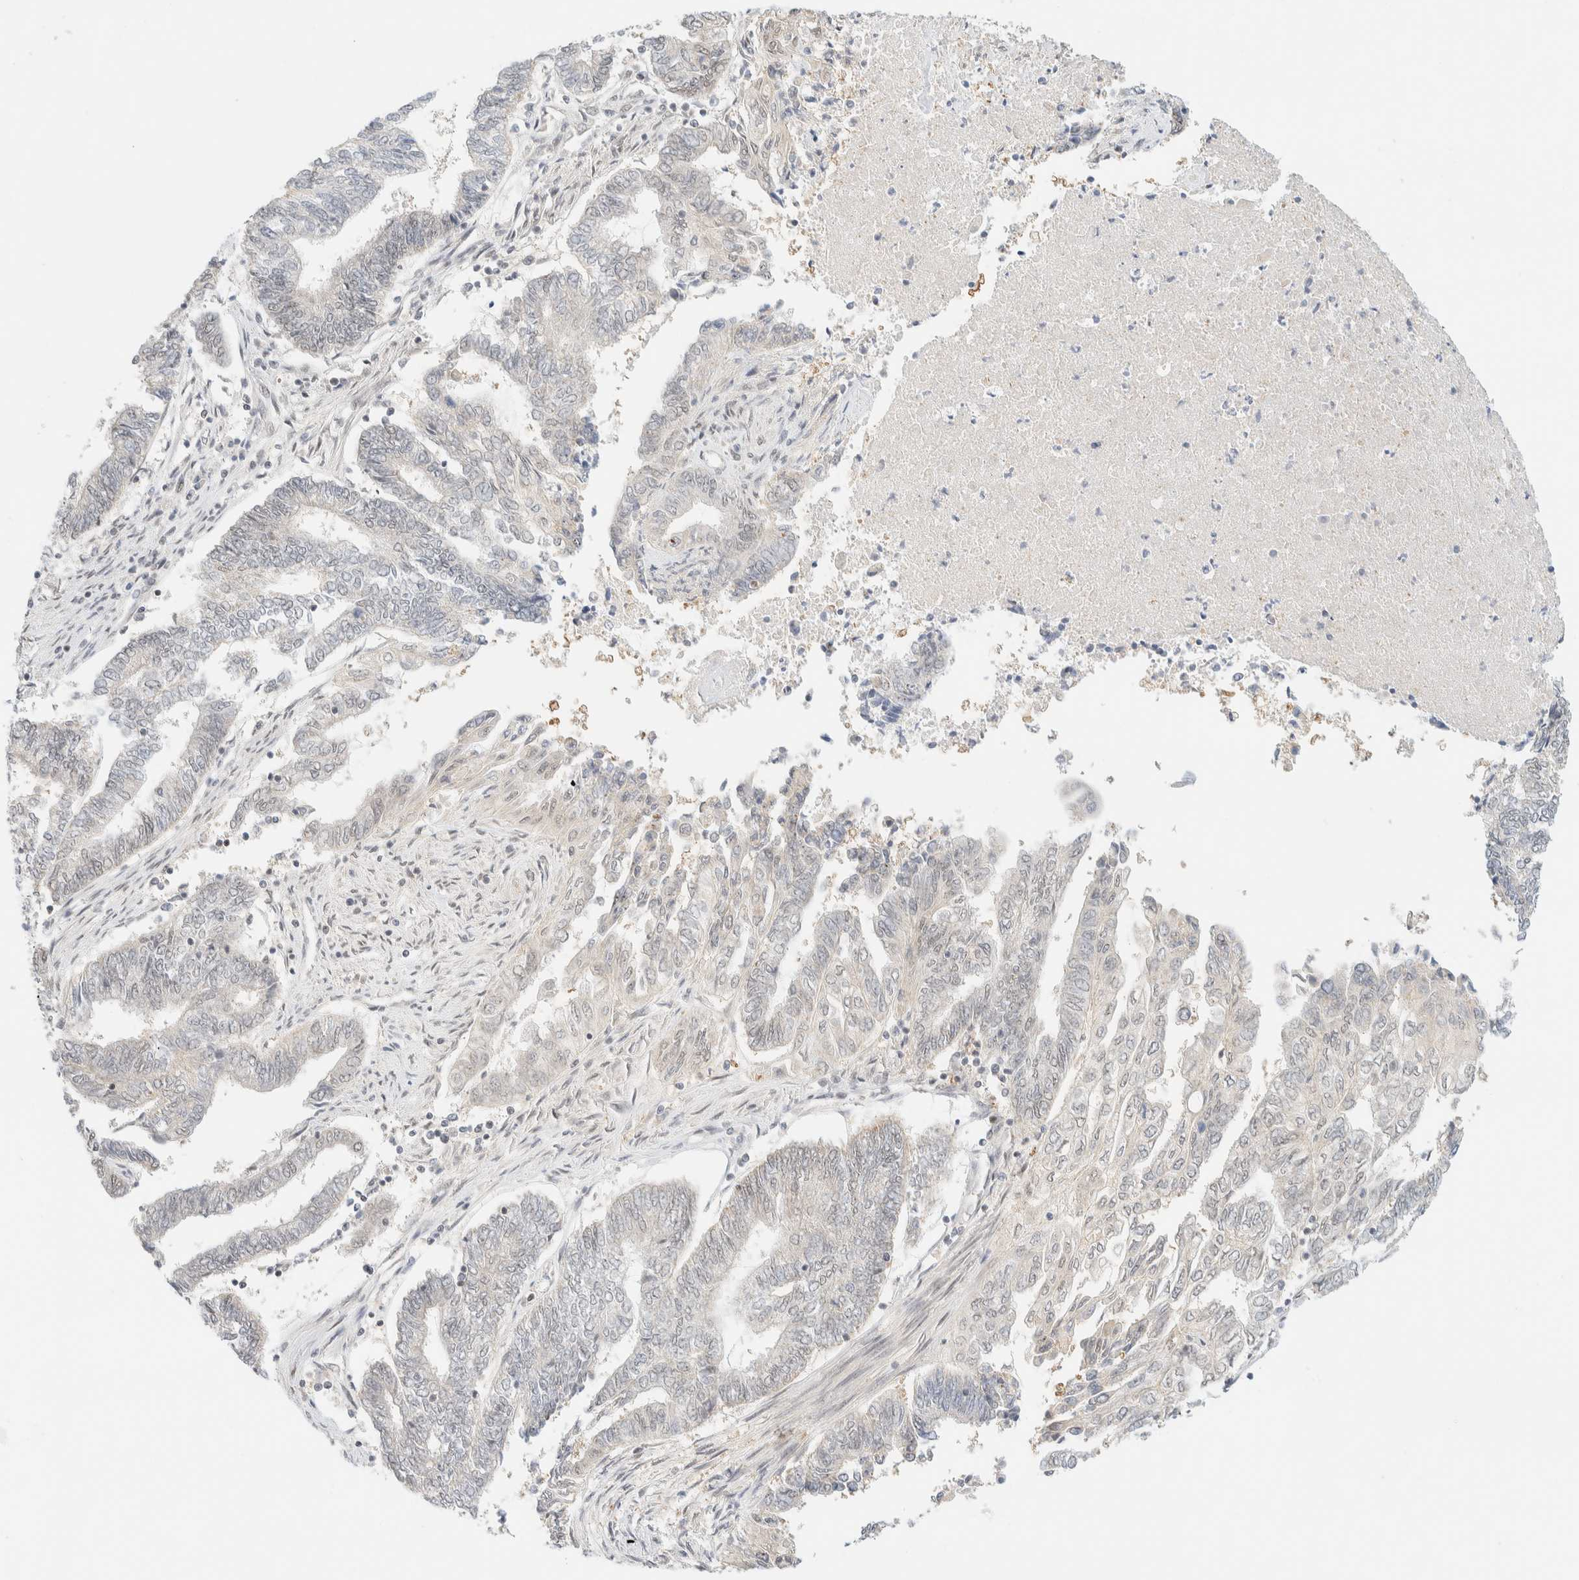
{"staining": {"intensity": "negative", "quantity": "none", "location": "none"}, "tissue": "endometrial cancer", "cell_type": "Tumor cells", "image_type": "cancer", "snomed": [{"axis": "morphology", "description": "Adenocarcinoma, NOS"}, {"axis": "topography", "description": "Uterus"}, {"axis": "topography", "description": "Endometrium"}], "caption": "Immunohistochemical staining of human adenocarcinoma (endometrial) demonstrates no significant expression in tumor cells.", "gene": "PYGO2", "patient": {"sex": "female", "age": 70}}